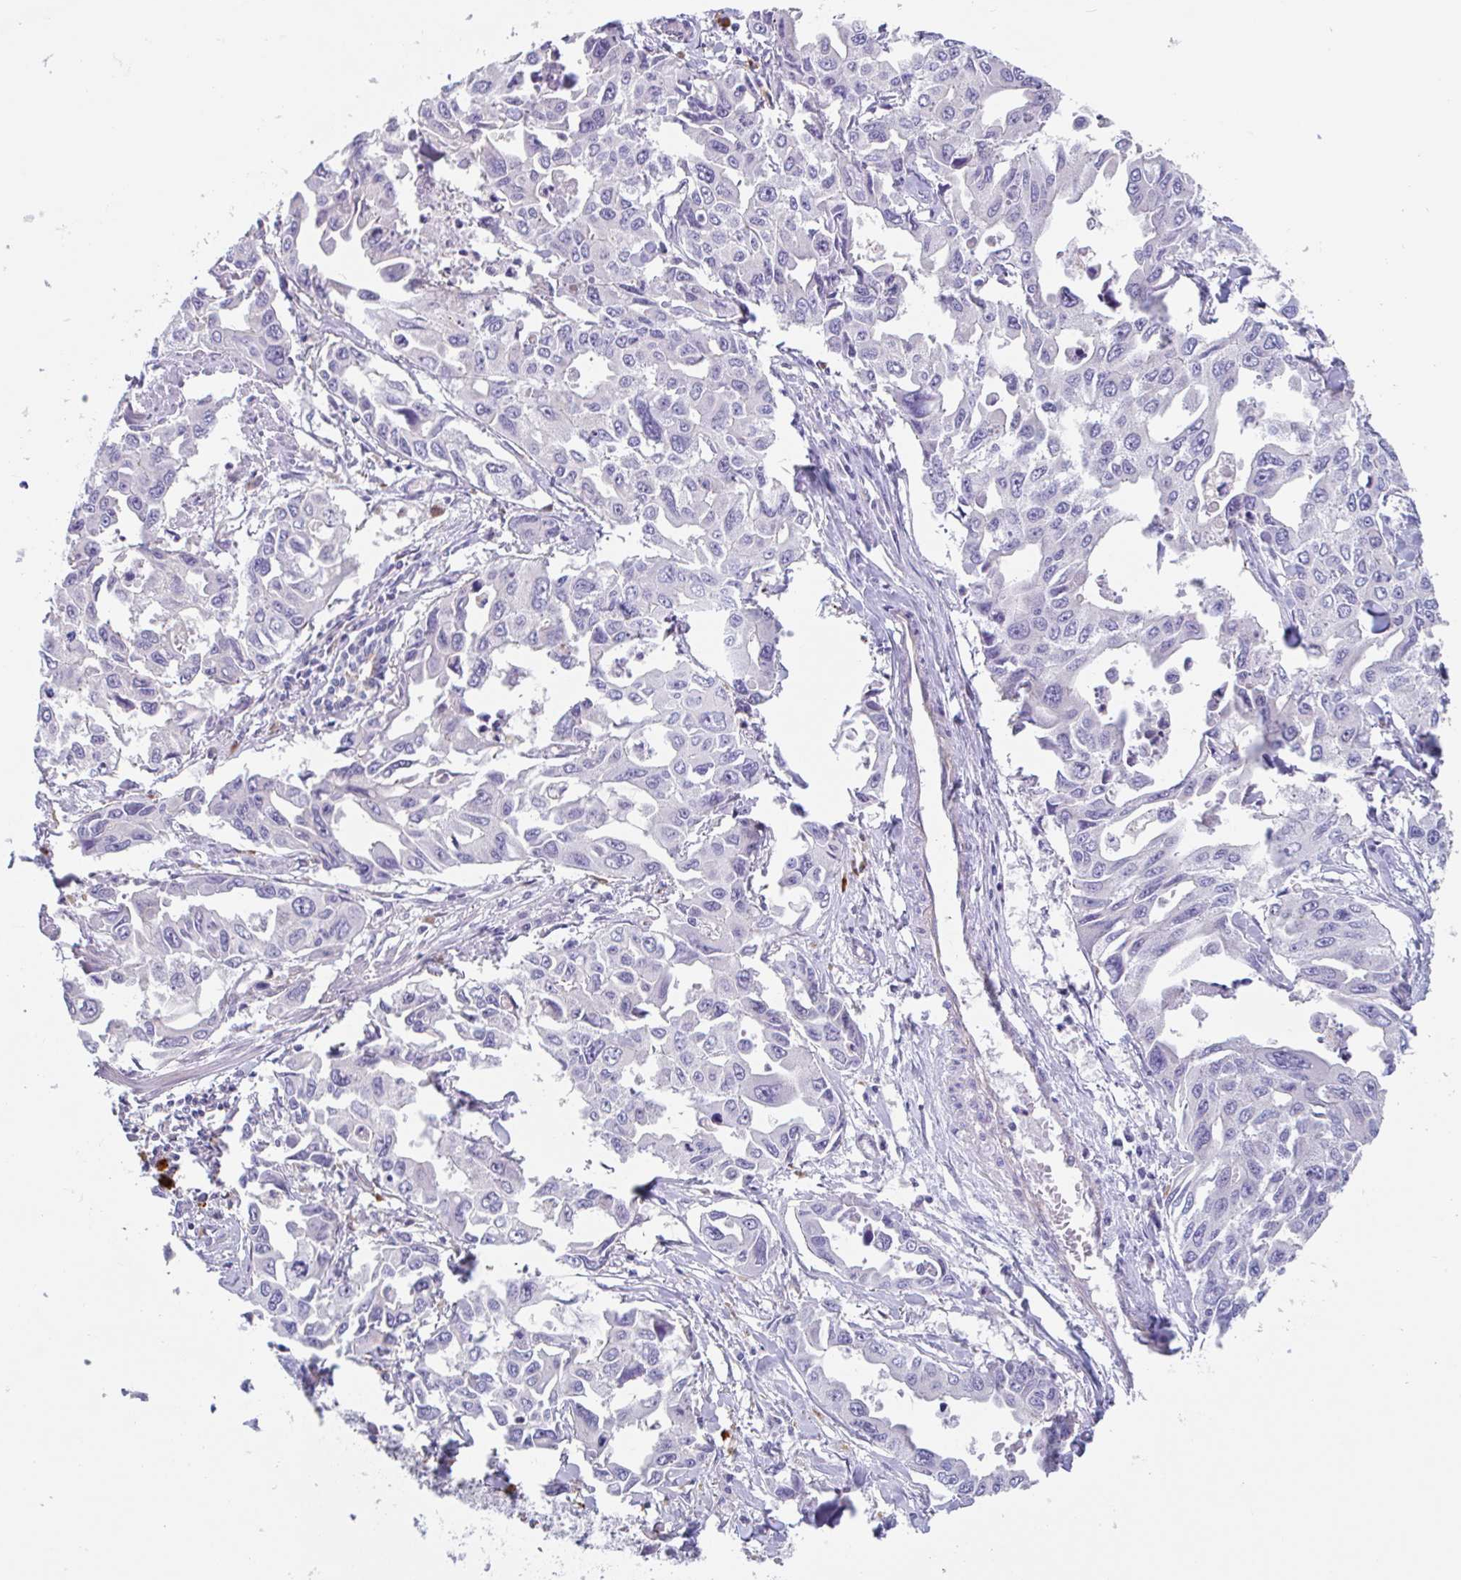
{"staining": {"intensity": "negative", "quantity": "none", "location": "none"}, "tissue": "lung cancer", "cell_type": "Tumor cells", "image_type": "cancer", "snomed": [{"axis": "morphology", "description": "Adenocarcinoma, NOS"}, {"axis": "topography", "description": "Lung"}], "caption": "Immunohistochemical staining of adenocarcinoma (lung) shows no significant expression in tumor cells. (Brightfield microscopy of DAB (3,3'-diaminobenzidine) immunohistochemistry (IHC) at high magnification).", "gene": "LENG9", "patient": {"sex": "male", "age": 64}}